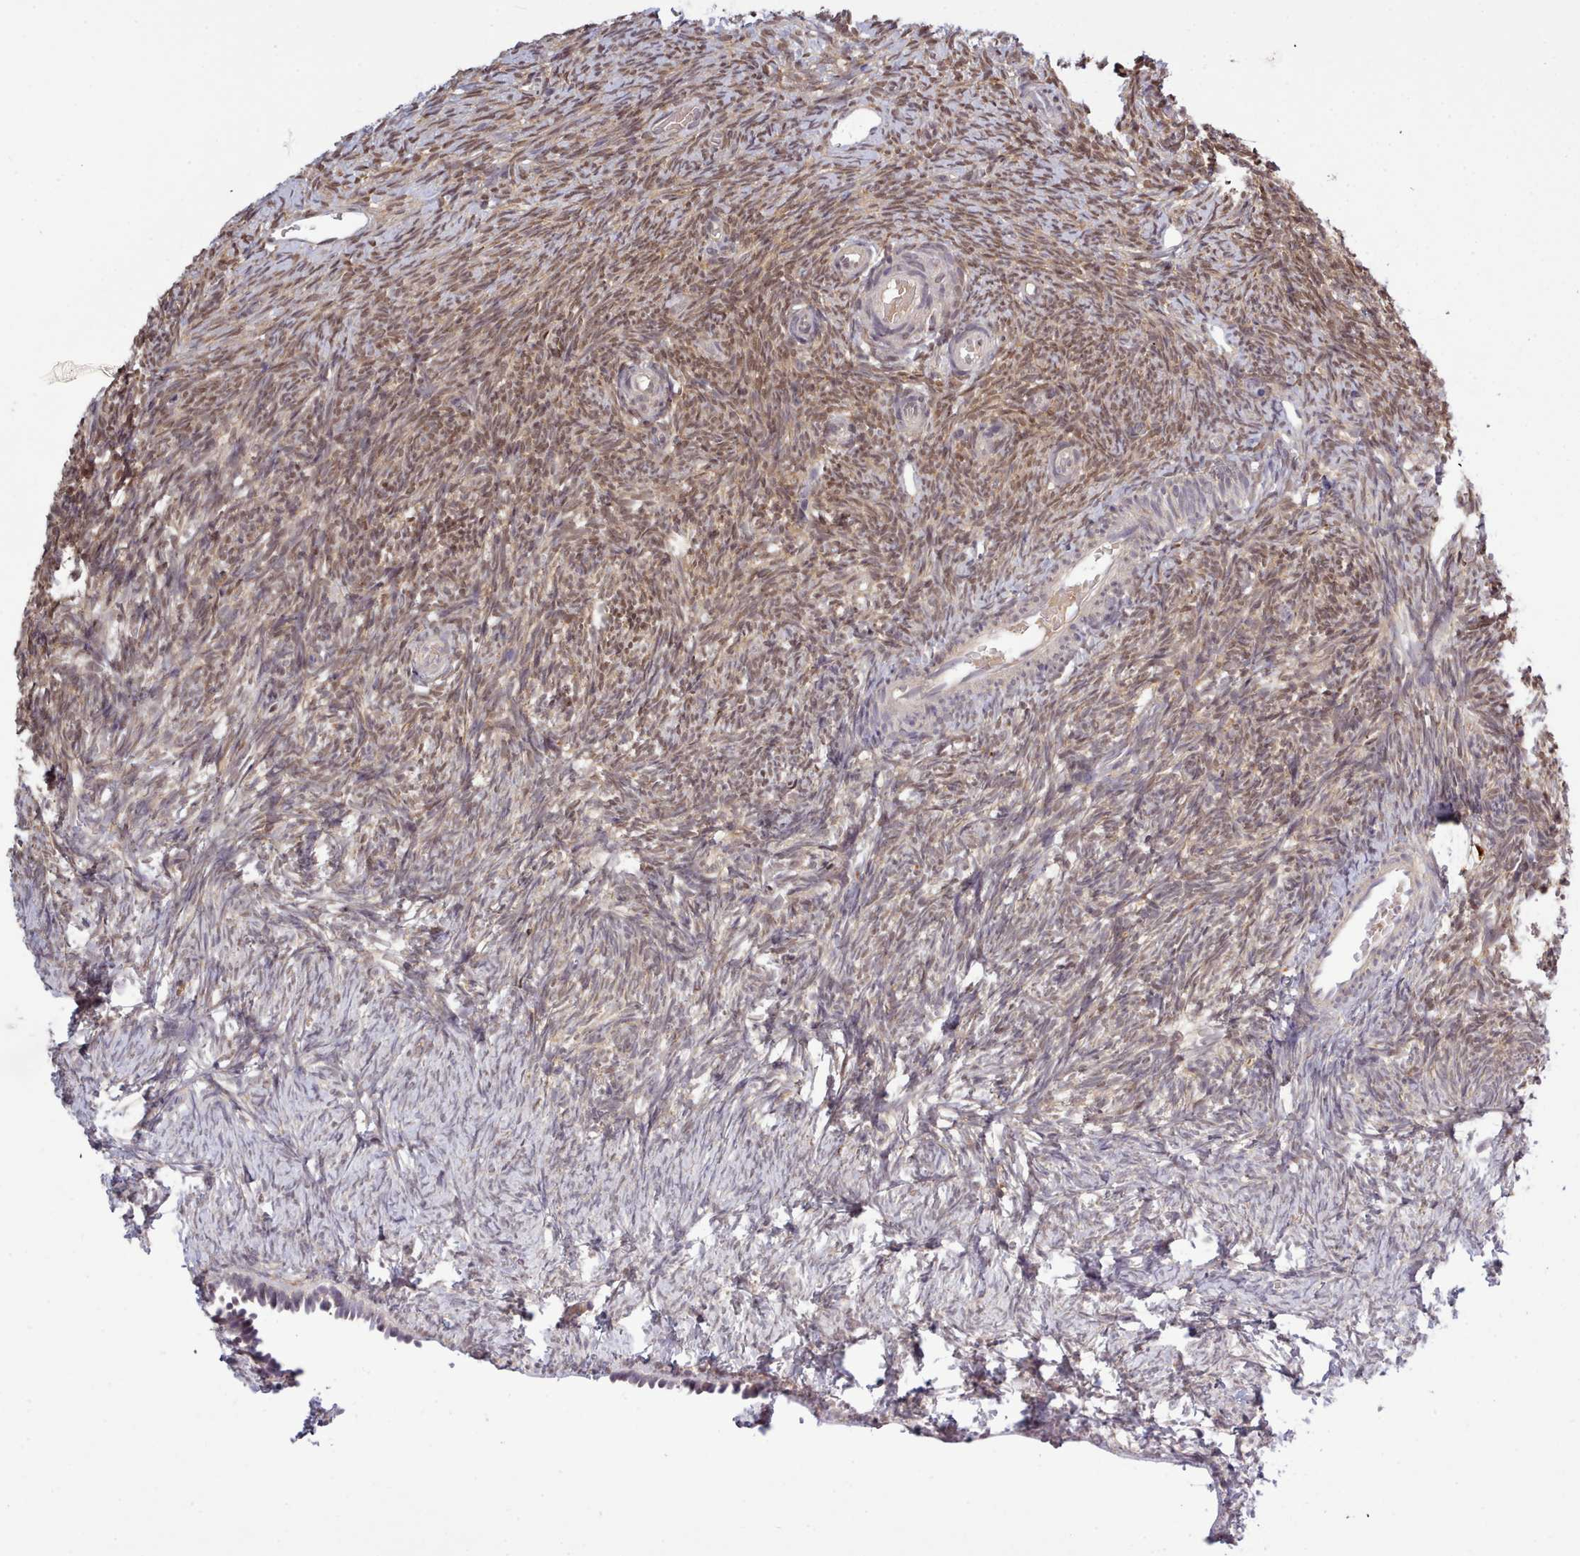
{"staining": {"intensity": "moderate", "quantity": "25%-75%", "location": "nuclear"}, "tissue": "ovary", "cell_type": "Ovarian stroma cells", "image_type": "normal", "snomed": [{"axis": "morphology", "description": "Normal tissue, NOS"}, {"axis": "topography", "description": "Ovary"}], "caption": "Ovary stained with DAB (3,3'-diaminobenzidine) immunohistochemistry reveals medium levels of moderate nuclear expression in approximately 25%-75% of ovarian stroma cells.", "gene": "ARL17A", "patient": {"sex": "female", "age": 39}}